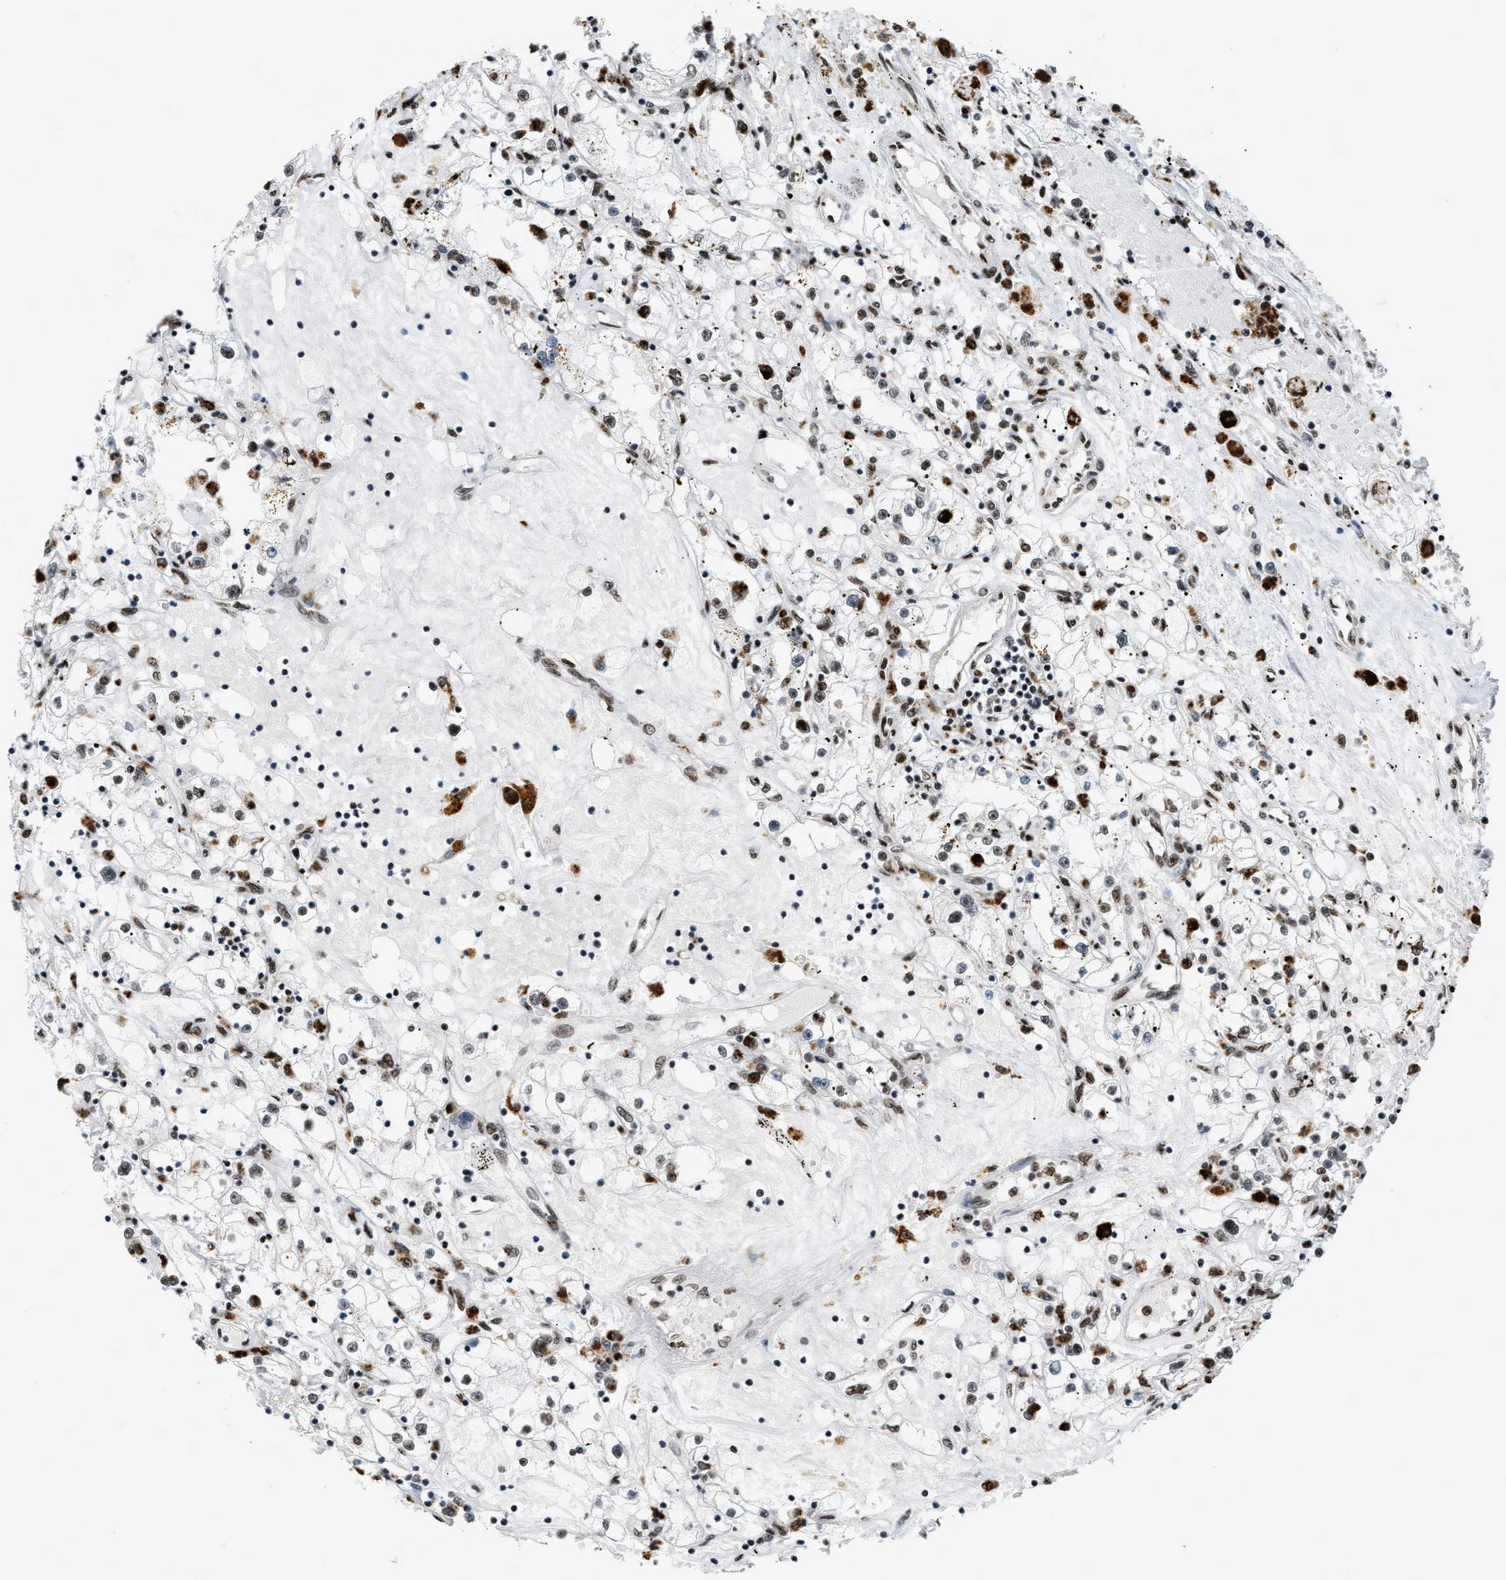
{"staining": {"intensity": "weak", "quantity": "25%-75%", "location": "nuclear"}, "tissue": "renal cancer", "cell_type": "Tumor cells", "image_type": "cancer", "snomed": [{"axis": "morphology", "description": "Adenocarcinoma, NOS"}, {"axis": "topography", "description": "Kidney"}], "caption": "Immunohistochemical staining of adenocarcinoma (renal) reveals low levels of weak nuclear protein positivity in approximately 25%-75% of tumor cells. (DAB (3,3'-diaminobenzidine) = brown stain, brightfield microscopy at high magnification).", "gene": "NUMA1", "patient": {"sex": "male", "age": 56}}